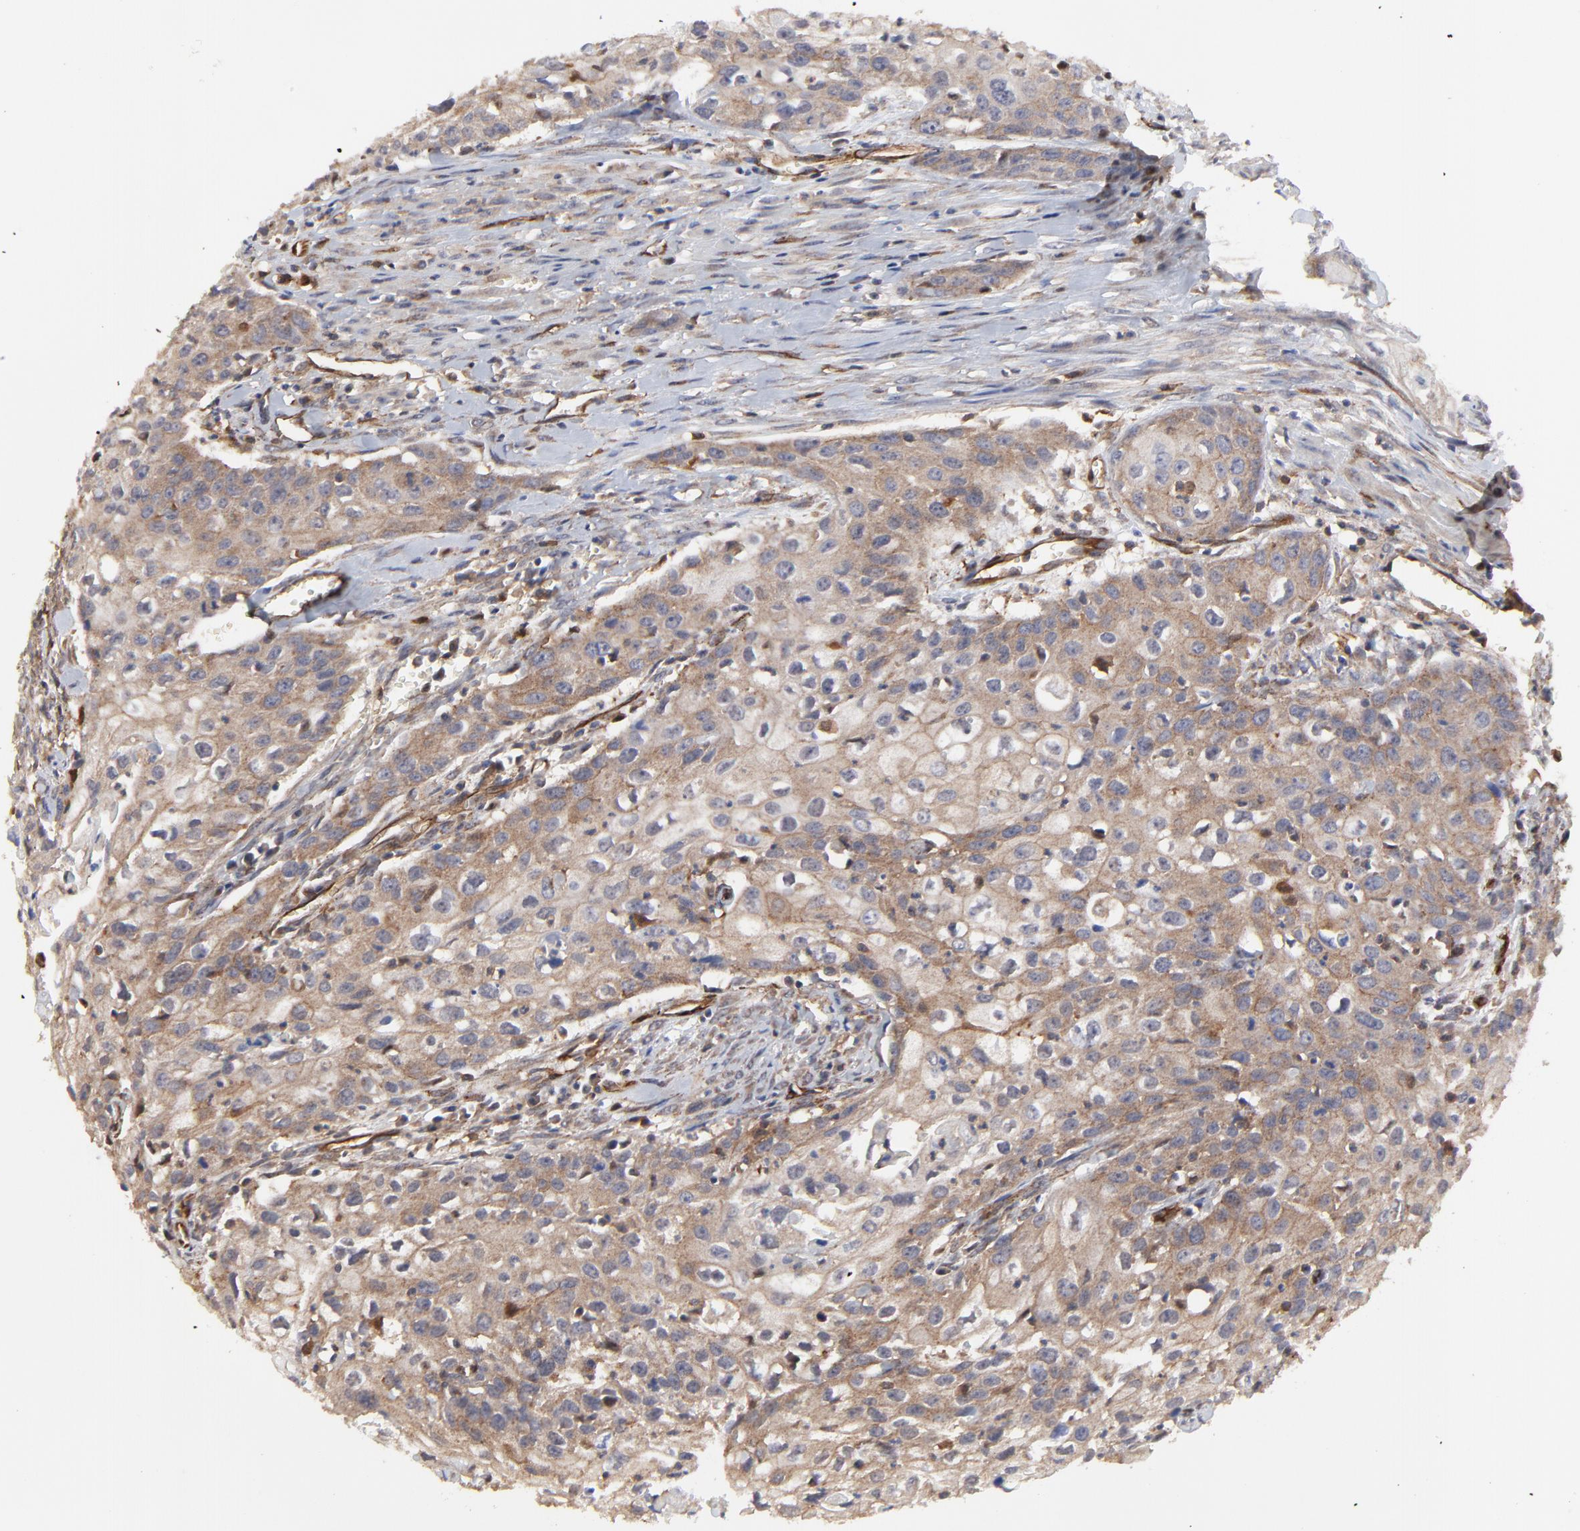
{"staining": {"intensity": "moderate", "quantity": ">75%", "location": "cytoplasmic/membranous"}, "tissue": "urothelial cancer", "cell_type": "Tumor cells", "image_type": "cancer", "snomed": [{"axis": "morphology", "description": "Urothelial carcinoma, High grade"}, {"axis": "topography", "description": "Urinary bladder"}], "caption": "Protein staining reveals moderate cytoplasmic/membranous staining in about >75% of tumor cells in urothelial cancer.", "gene": "ARMT1", "patient": {"sex": "male", "age": 54}}